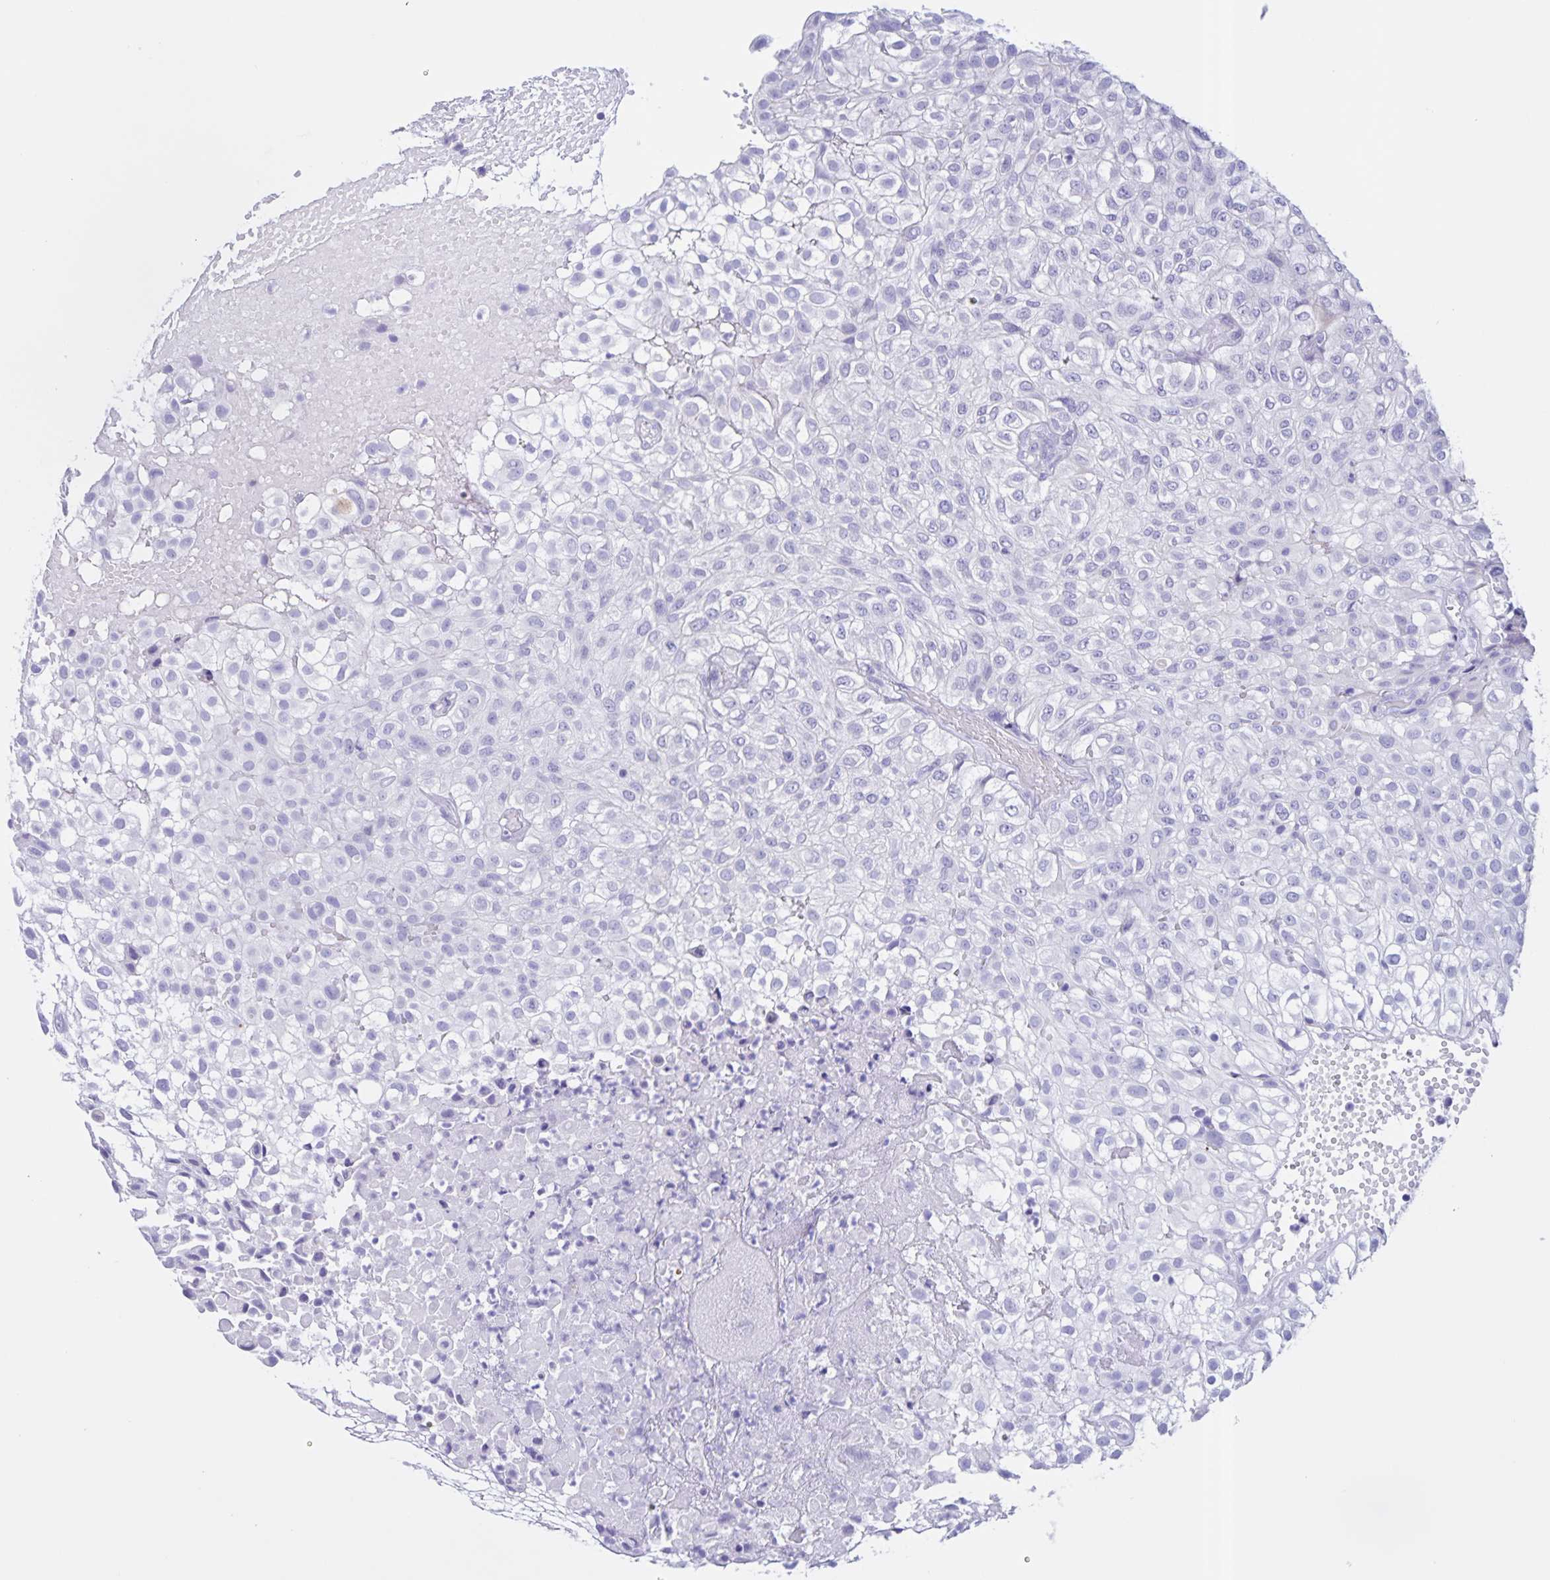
{"staining": {"intensity": "negative", "quantity": "none", "location": "none"}, "tissue": "urothelial cancer", "cell_type": "Tumor cells", "image_type": "cancer", "snomed": [{"axis": "morphology", "description": "Urothelial carcinoma, High grade"}, {"axis": "topography", "description": "Urinary bladder"}], "caption": "The histopathology image exhibits no significant staining in tumor cells of urothelial cancer.", "gene": "TGIF2LX", "patient": {"sex": "male", "age": 56}}